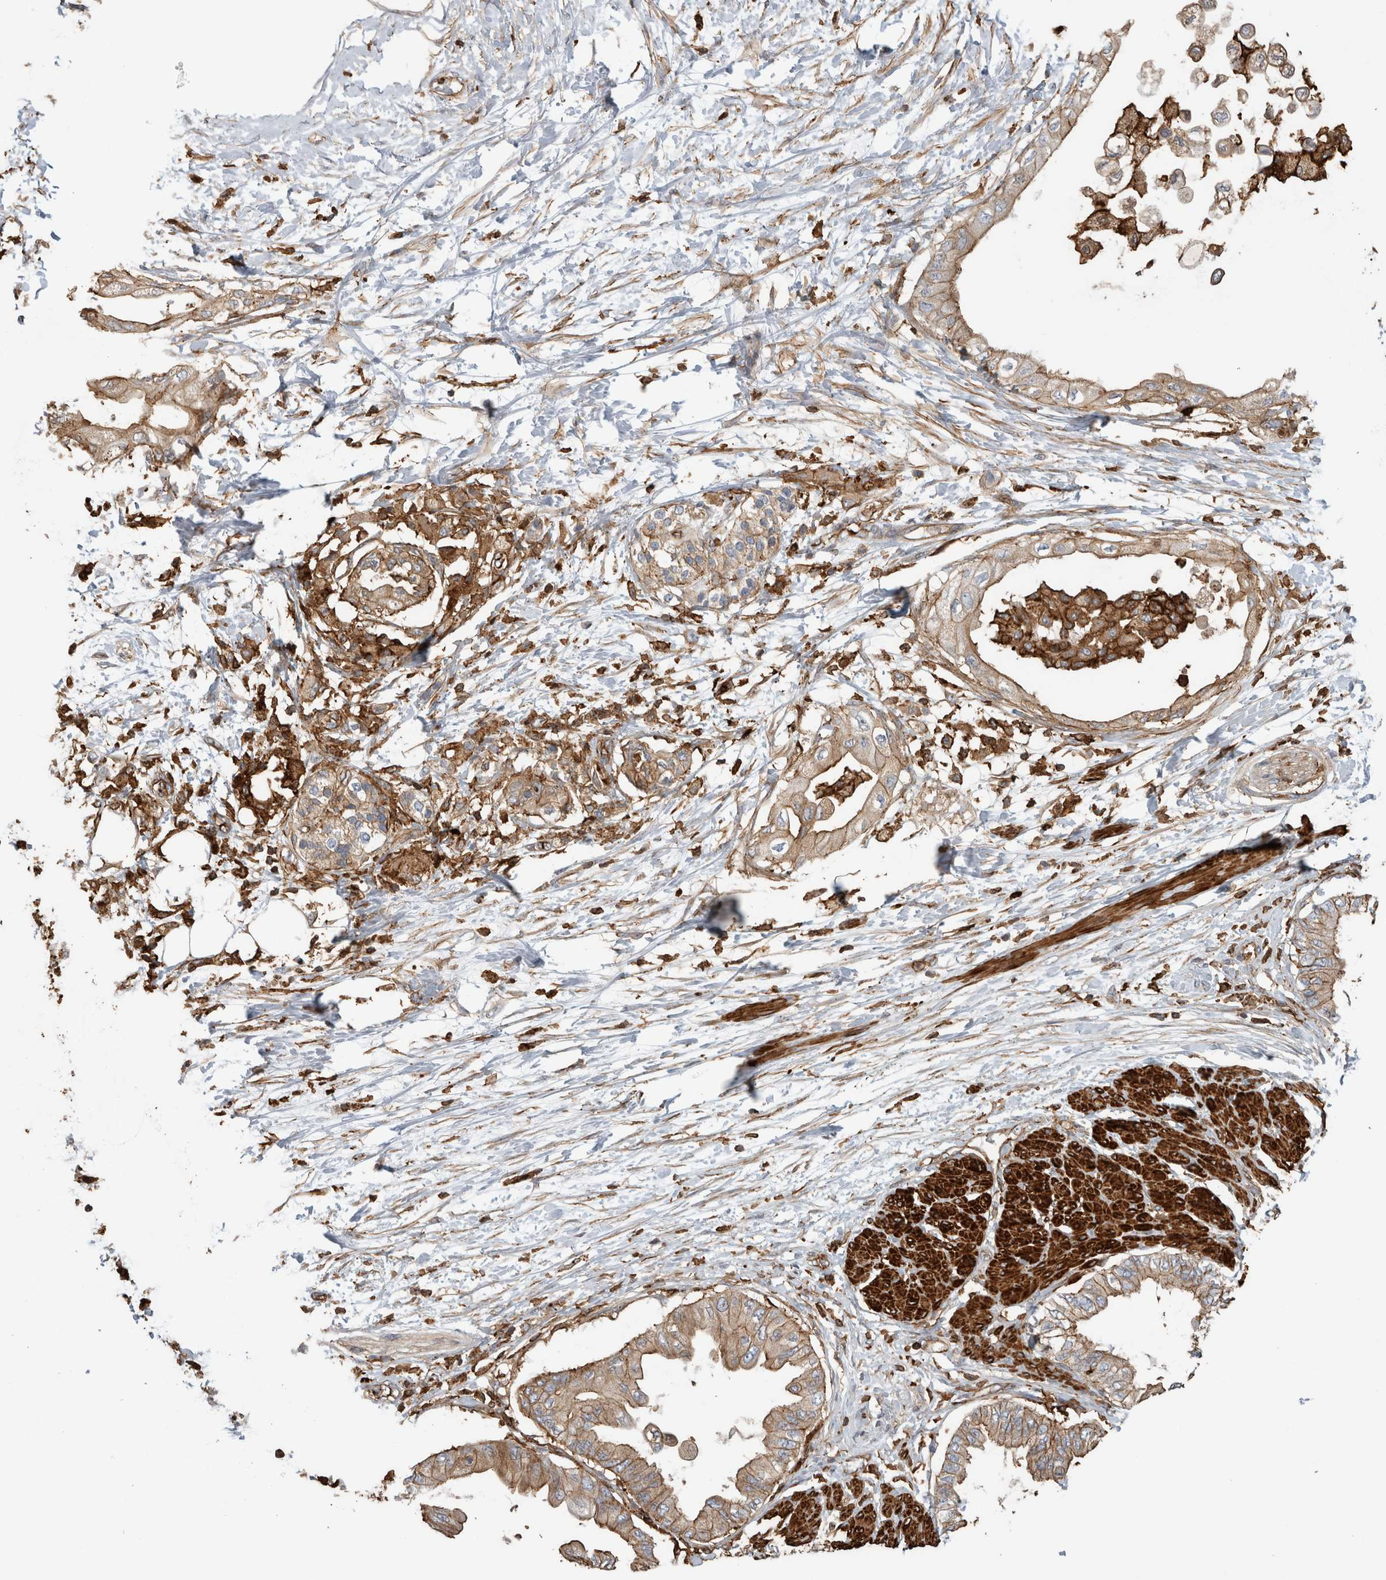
{"staining": {"intensity": "moderate", "quantity": ">75%", "location": "cytoplasmic/membranous"}, "tissue": "pancreatic cancer", "cell_type": "Tumor cells", "image_type": "cancer", "snomed": [{"axis": "morphology", "description": "Normal tissue, NOS"}, {"axis": "morphology", "description": "Adenocarcinoma, NOS"}, {"axis": "topography", "description": "Pancreas"}, {"axis": "topography", "description": "Duodenum"}], "caption": "Immunohistochemical staining of pancreatic cancer (adenocarcinoma) reveals moderate cytoplasmic/membranous protein expression in about >75% of tumor cells.", "gene": "GPER1", "patient": {"sex": "female", "age": 60}}